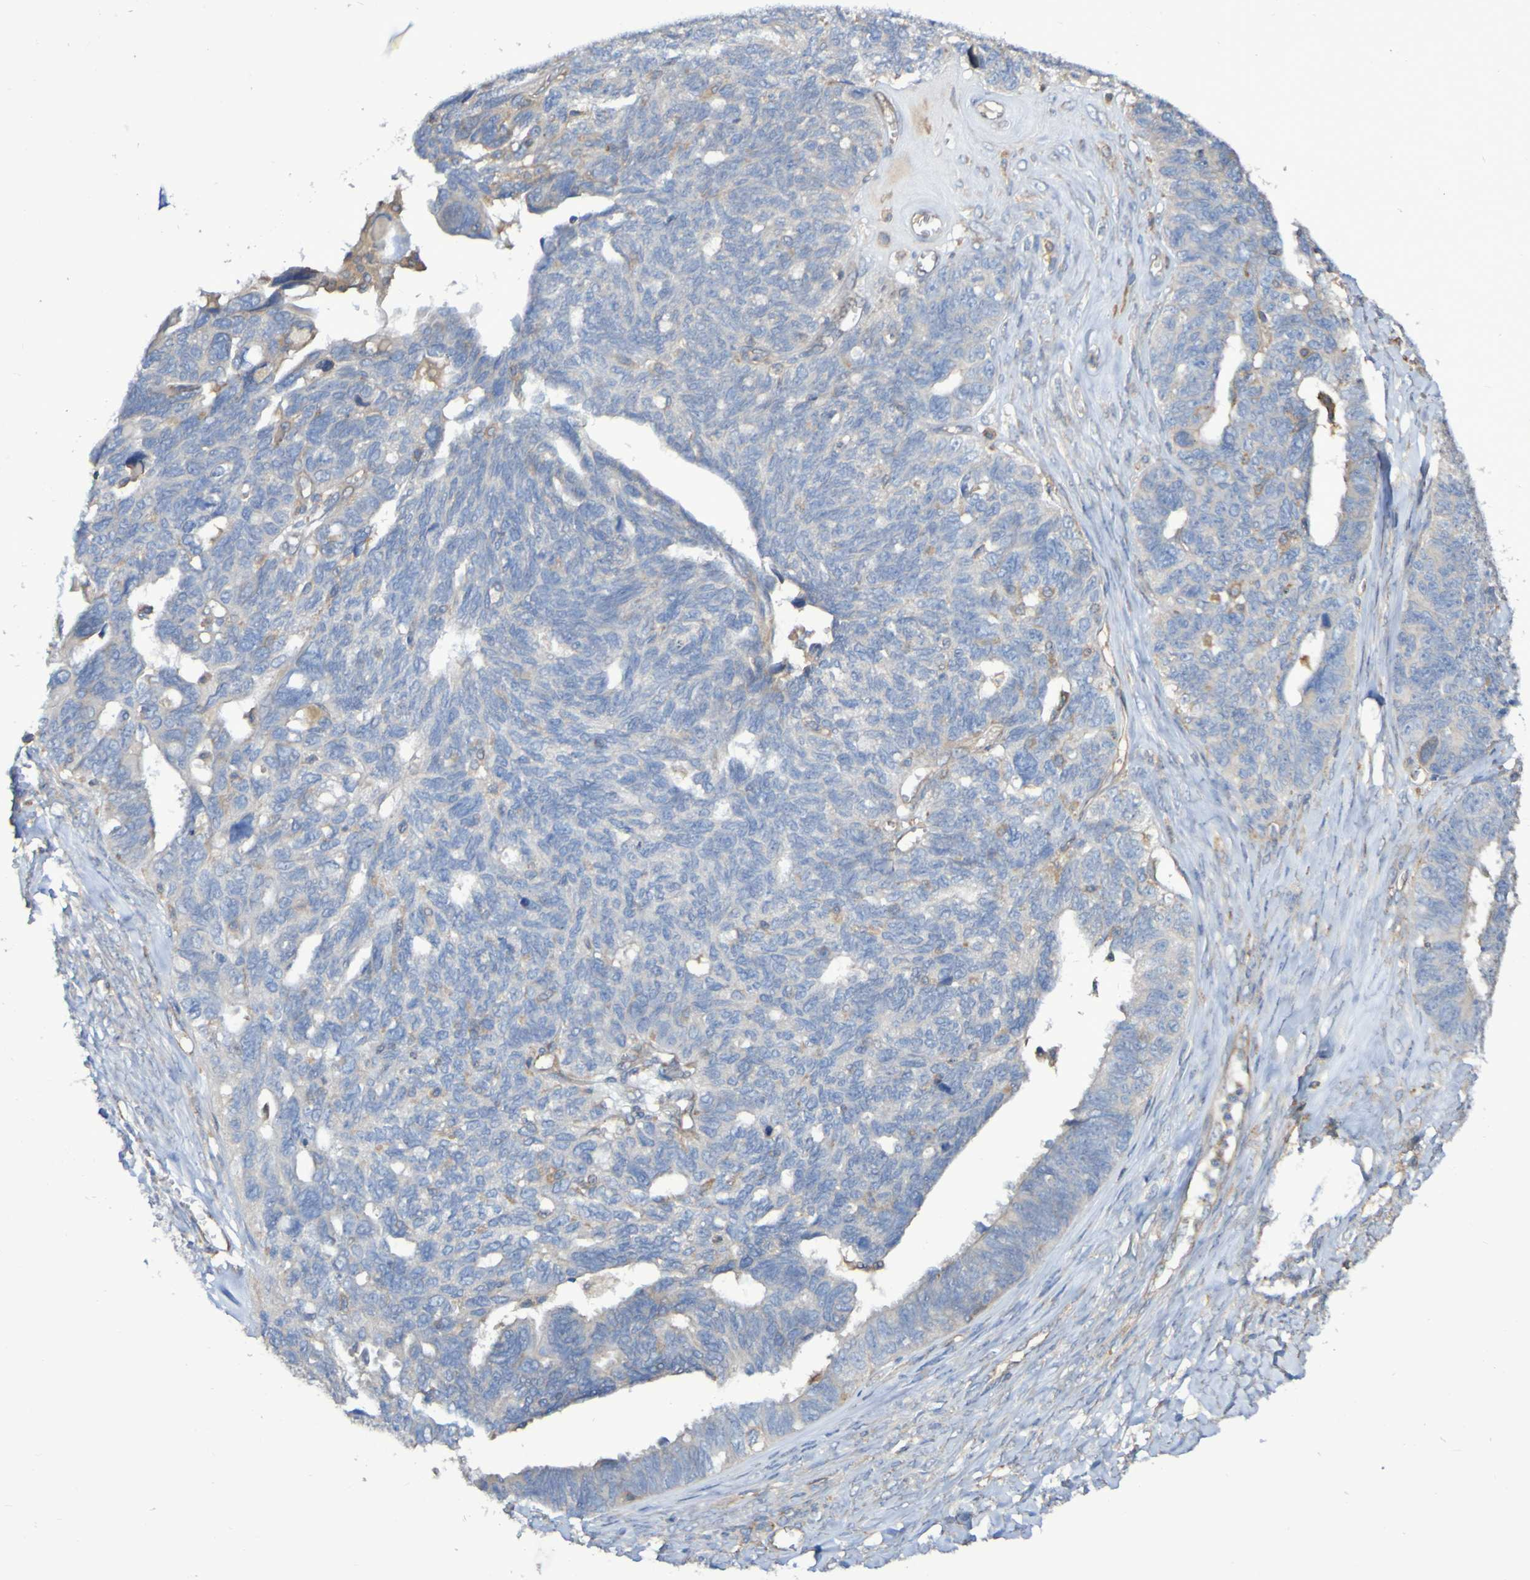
{"staining": {"intensity": "weak", "quantity": "<25%", "location": "cytoplasmic/membranous"}, "tissue": "ovarian cancer", "cell_type": "Tumor cells", "image_type": "cancer", "snomed": [{"axis": "morphology", "description": "Cystadenocarcinoma, serous, NOS"}, {"axis": "topography", "description": "Ovary"}], "caption": "Immunohistochemistry (IHC) histopathology image of ovarian cancer stained for a protein (brown), which reveals no expression in tumor cells. (Stains: DAB (3,3'-diaminobenzidine) IHC with hematoxylin counter stain, Microscopy: brightfield microscopy at high magnification).", "gene": "SYNJ1", "patient": {"sex": "female", "age": 79}}